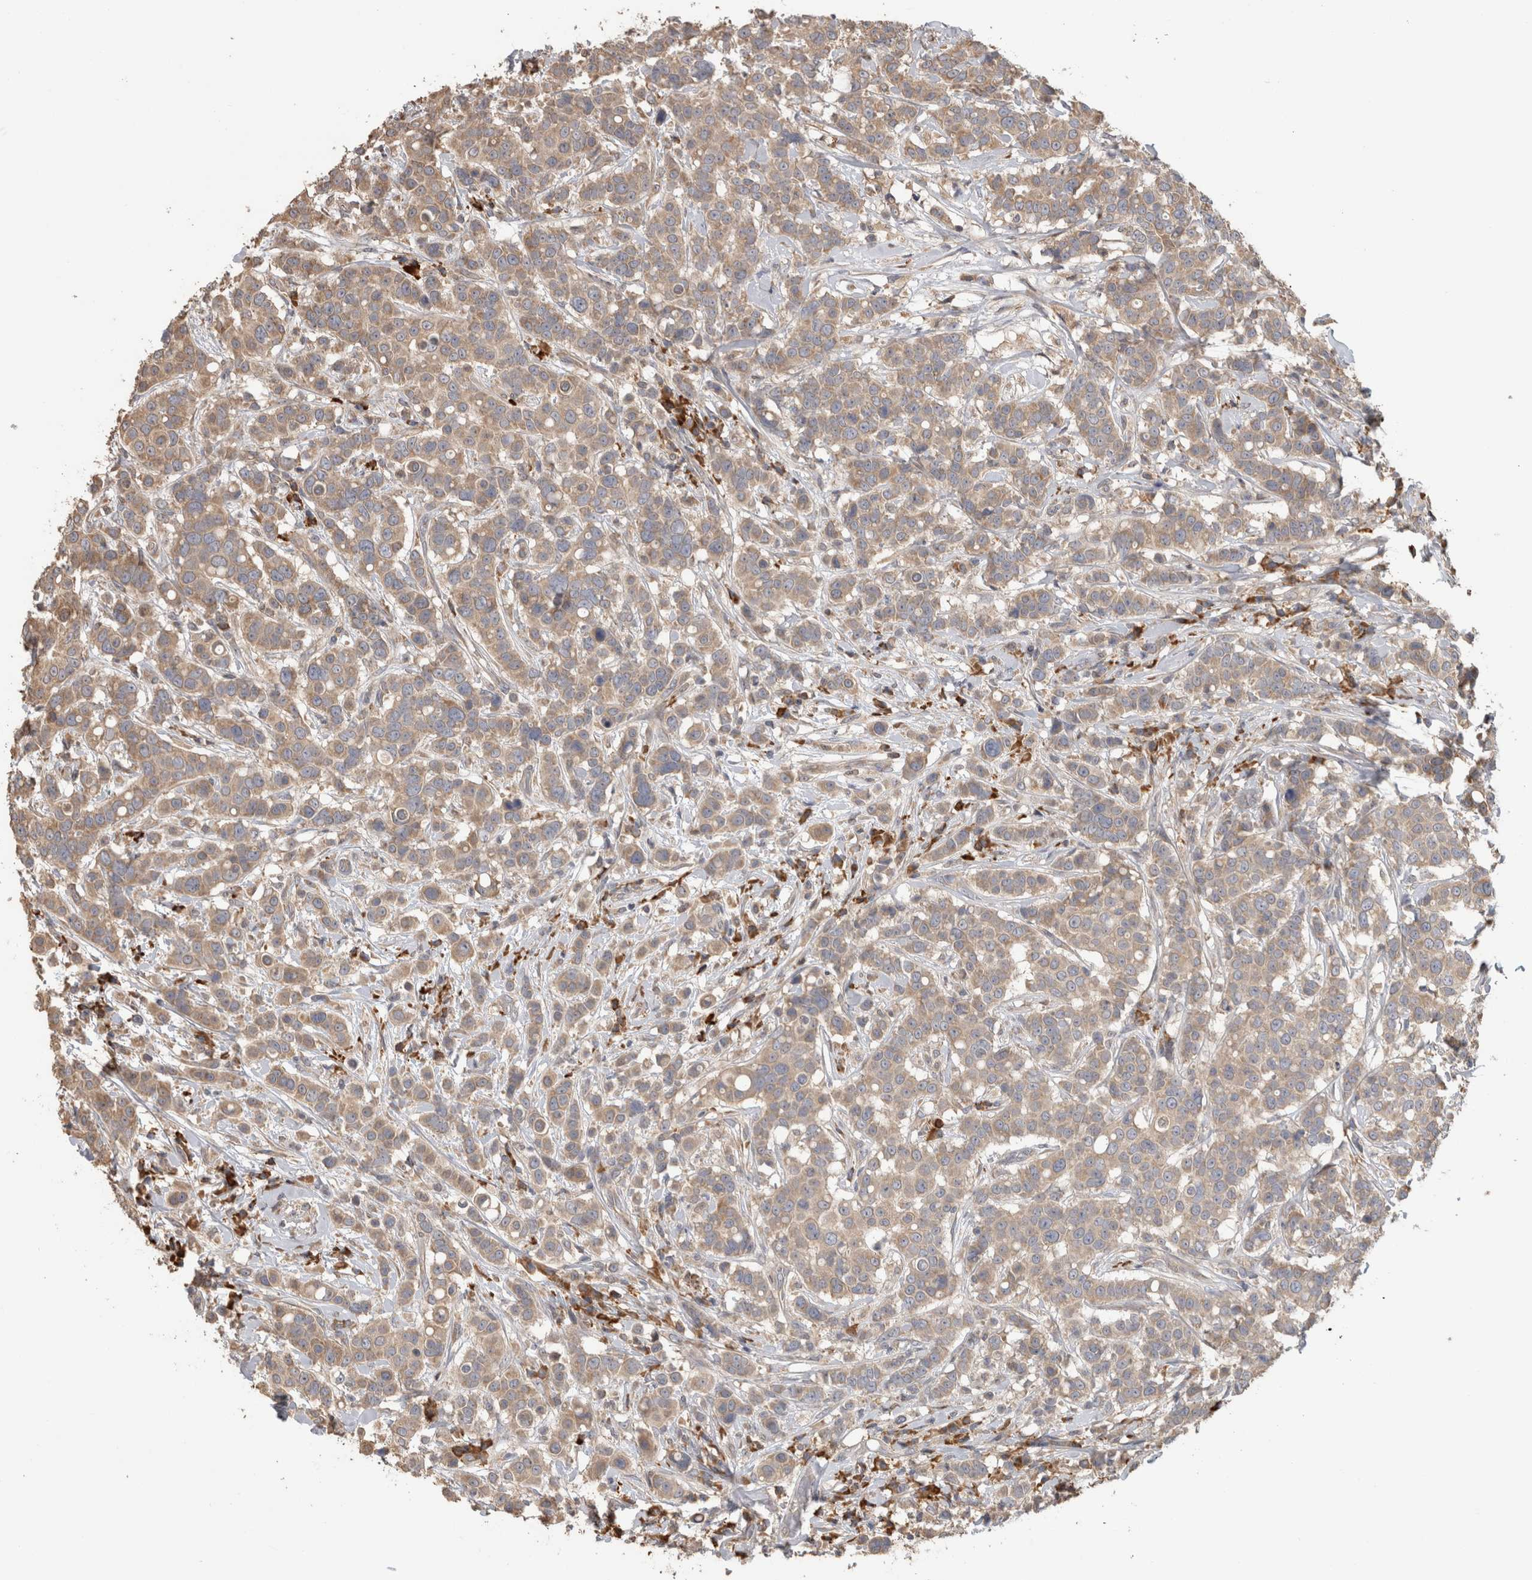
{"staining": {"intensity": "weak", "quantity": "25%-75%", "location": "cytoplasmic/membranous"}, "tissue": "breast cancer", "cell_type": "Tumor cells", "image_type": "cancer", "snomed": [{"axis": "morphology", "description": "Duct carcinoma"}, {"axis": "topography", "description": "Breast"}], "caption": "The photomicrograph demonstrates a brown stain indicating the presence of a protein in the cytoplasmic/membranous of tumor cells in intraductal carcinoma (breast).", "gene": "TBCE", "patient": {"sex": "female", "age": 27}}